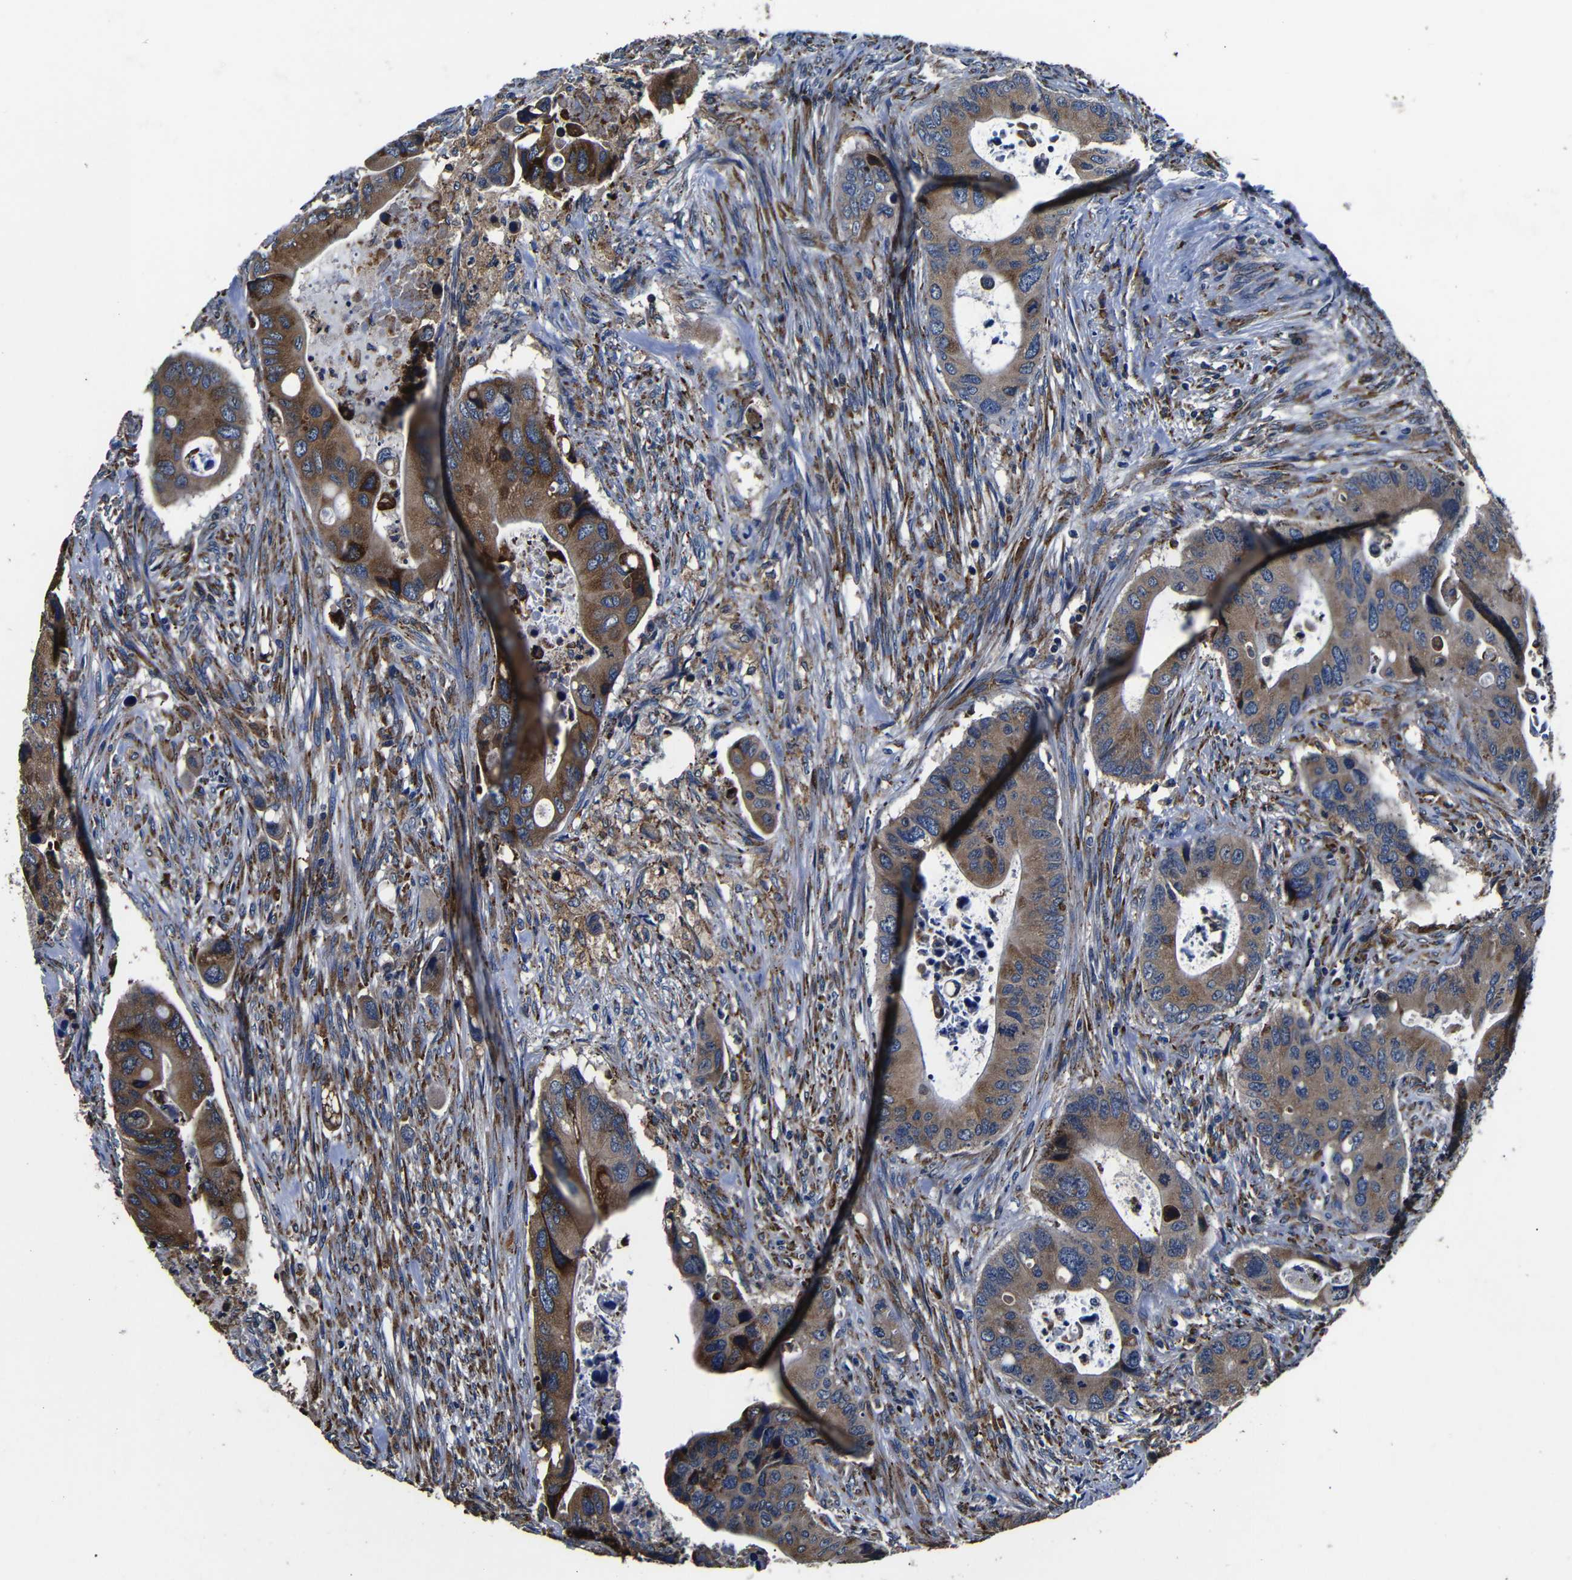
{"staining": {"intensity": "moderate", "quantity": ">75%", "location": "cytoplasmic/membranous"}, "tissue": "colorectal cancer", "cell_type": "Tumor cells", "image_type": "cancer", "snomed": [{"axis": "morphology", "description": "Adenocarcinoma, NOS"}, {"axis": "topography", "description": "Rectum"}], "caption": "An IHC photomicrograph of neoplastic tissue is shown. Protein staining in brown highlights moderate cytoplasmic/membranous positivity in colorectal adenocarcinoma within tumor cells.", "gene": "SCN9A", "patient": {"sex": "female", "age": 57}}